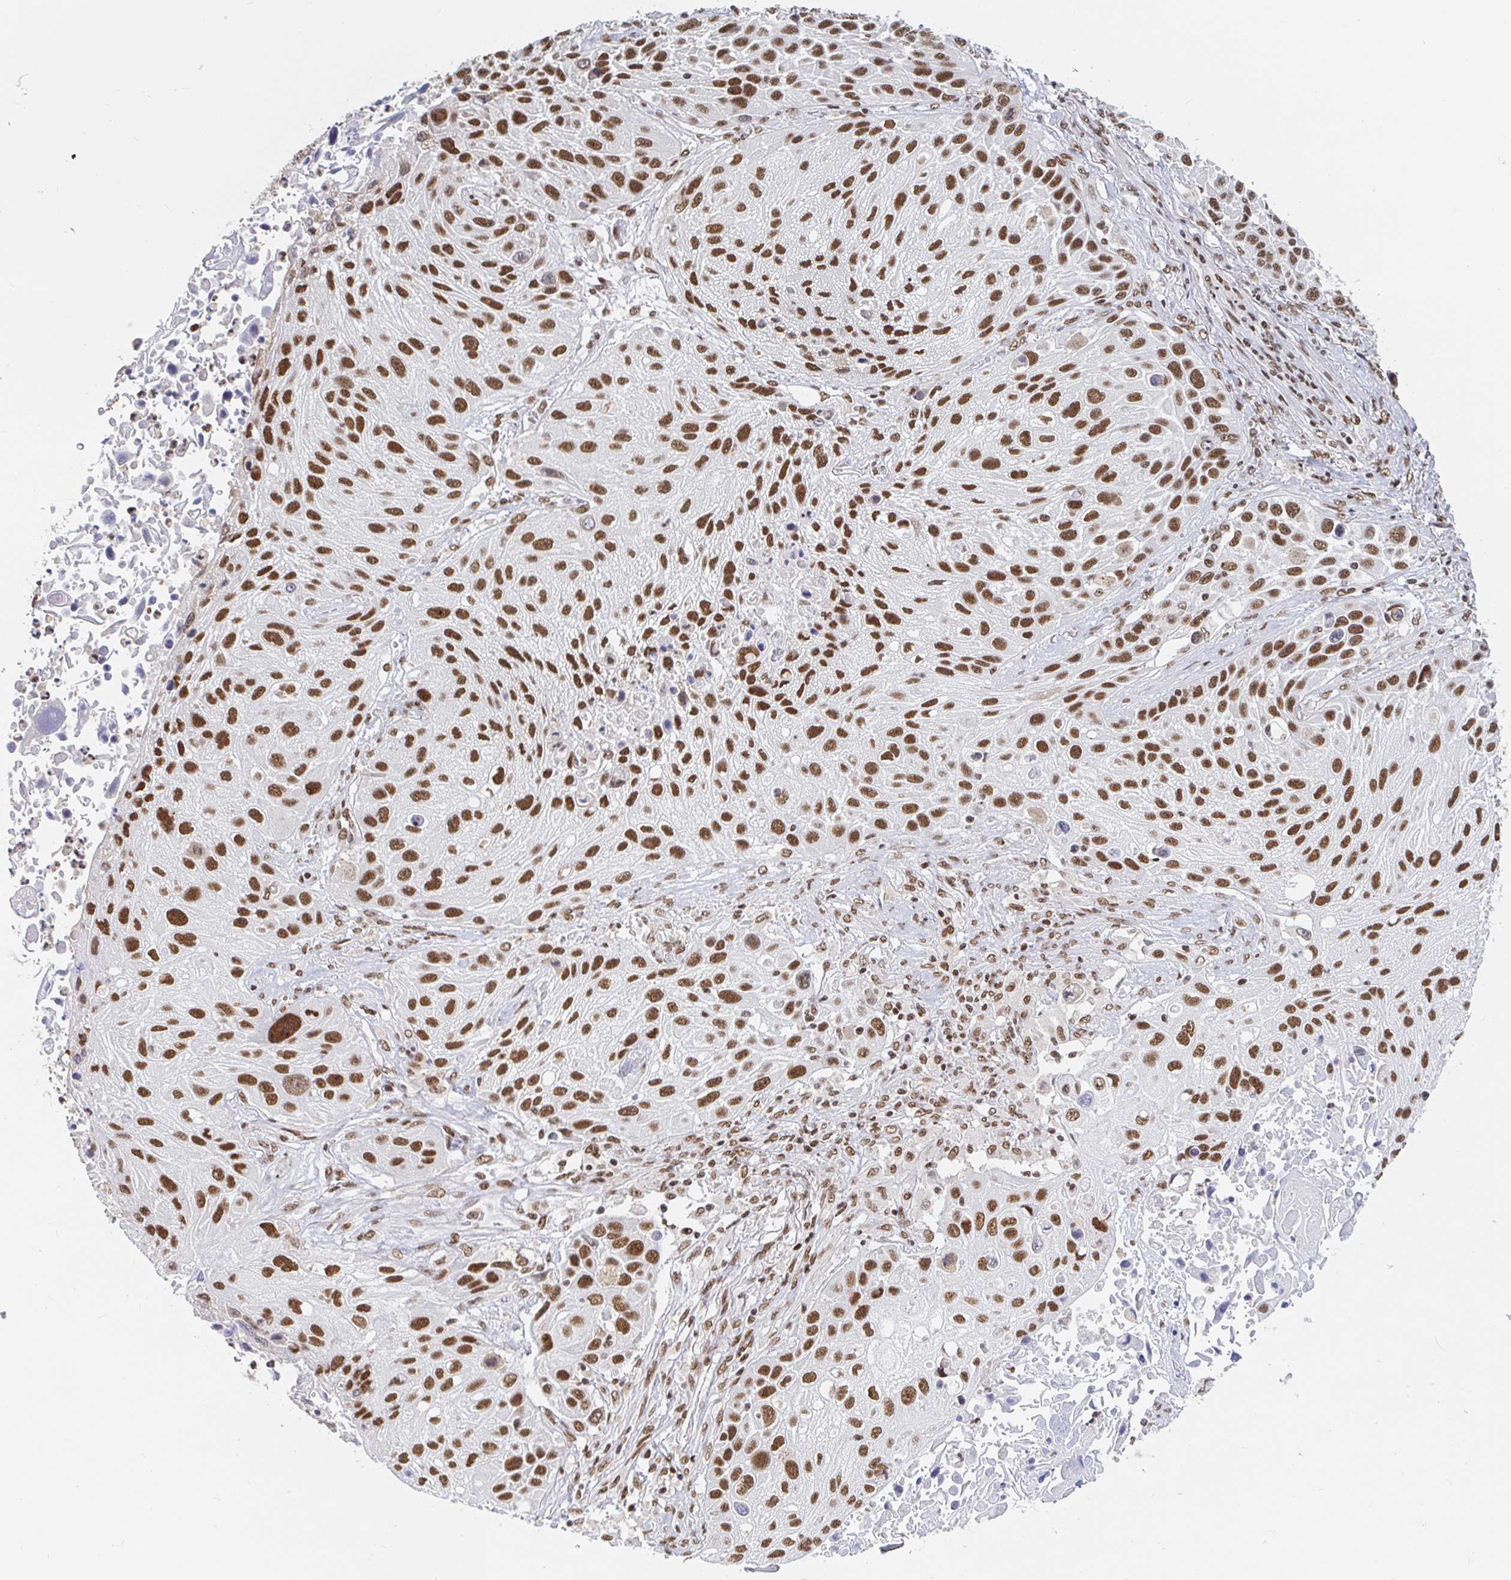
{"staining": {"intensity": "moderate", "quantity": ">75%", "location": "nuclear"}, "tissue": "lung cancer", "cell_type": "Tumor cells", "image_type": "cancer", "snomed": [{"axis": "morphology", "description": "Normal morphology"}, {"axis": "morphology", "description": "Squamous cell carcinoma, NOS"}, {"axis": "topography", "description": "Lymph node"}, {"axis": "topography", "description": "Lung"}], "caption": "This is a histology image of IHC staining of squamous cell carcinoma (lung), which shows moderate staining in the nuclear of tumor cells.", "gene": "RBMX", "patient": {"sex": "male", "age": 67}}